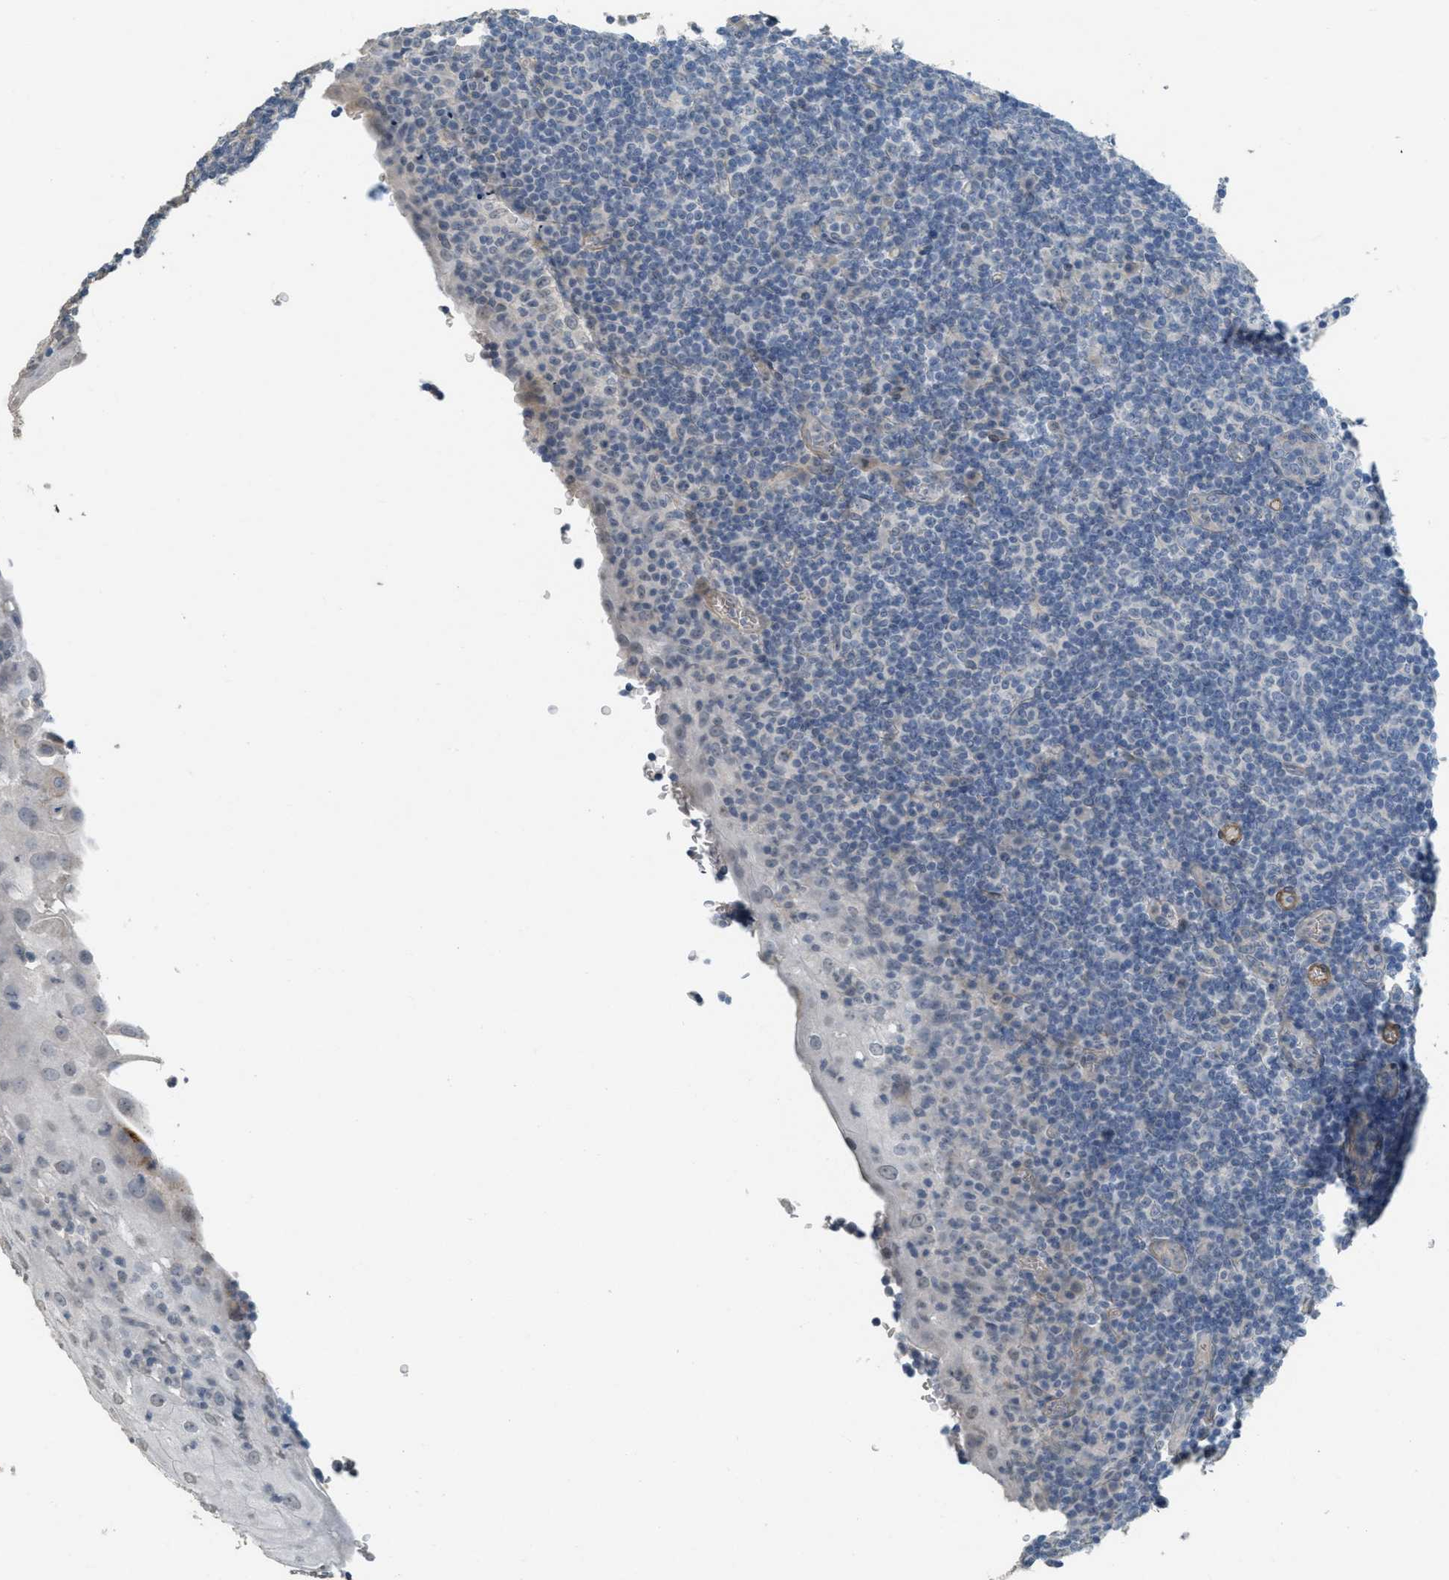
{"staining": {"intensity": "negative", "quantity": "none", "location": "none"}, "tissue": "tonsil", "cell_type": "Germinal center cells", "image_type": "normal", "snomed": [{"axis": "morphology", "description": "Normal tissue, NOS"}, {"axis": "topography", "description": "Tonsil"}], "caption": "IHC photomicrograph of unremarkable tonsil stained for a protein (brown), which exhibits no expression in germinal center cells. (Stains: DAB immunohistochemistry (IHC) with hematoxylin counter stain, Microscopy: brightfield microscopy at high magnification).", "gene": "MRS2", "patient": {"sex": "male", "age": 37}}